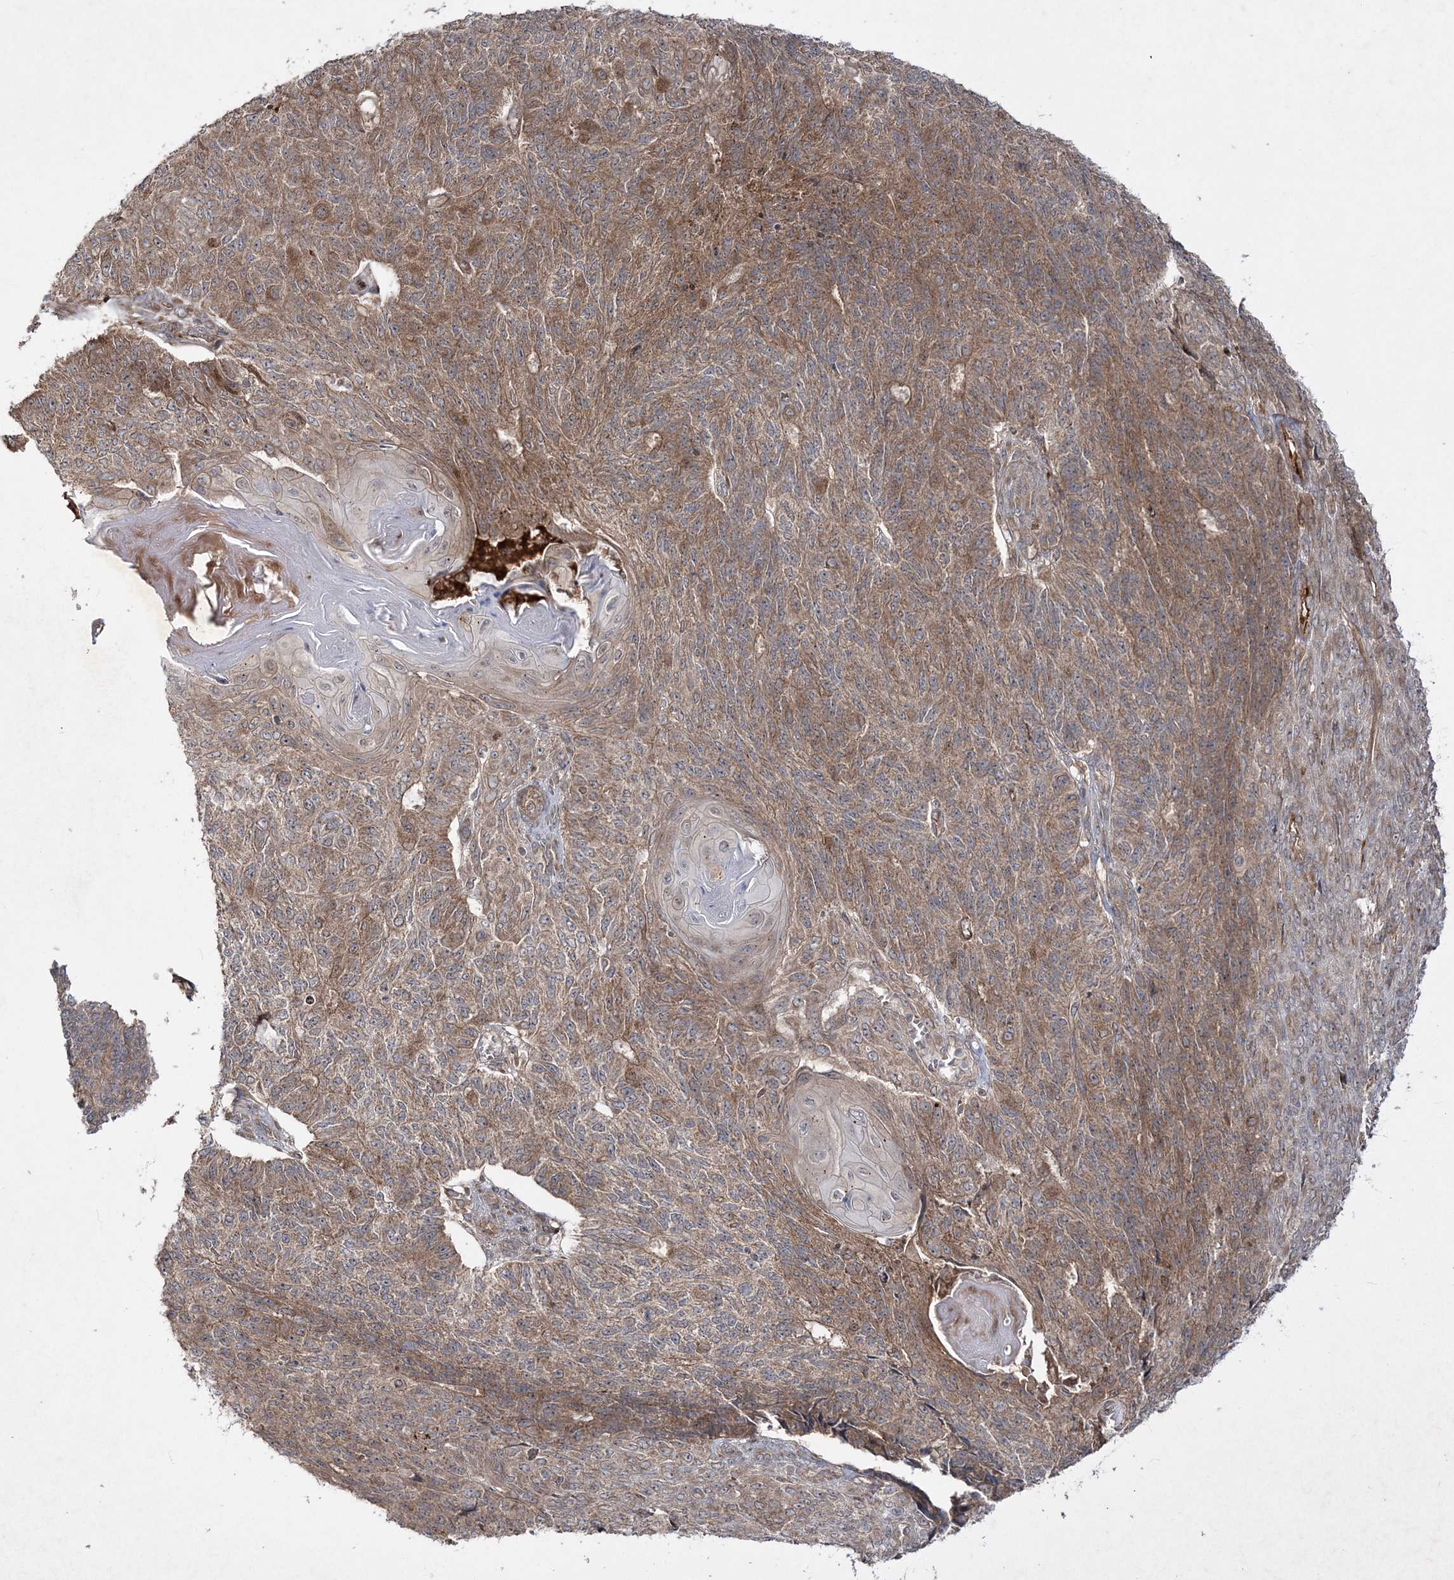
{"staining": {"intensity": "moderate", "quantity": ">75%", "location": "cytoplasmic/membranous"}, "tissue": "endometrial cancer", "cell_type": "Tumor cells", "image_type": "cancer", "snomed": [{"axis": "morphology", "description": "Adenocarcinoma, NOS"}, {"axis": "topography", "description": "Endometrium"}], "caption": "Human endometrial adenocarcinoma stained for a protein (brown) demonstrates moderate cytoplasmic/membranous positive positivity in approximately >75% of tumor cells.", "gene": "MOCS2", "patient": {"sex": "female", "age": 32}}